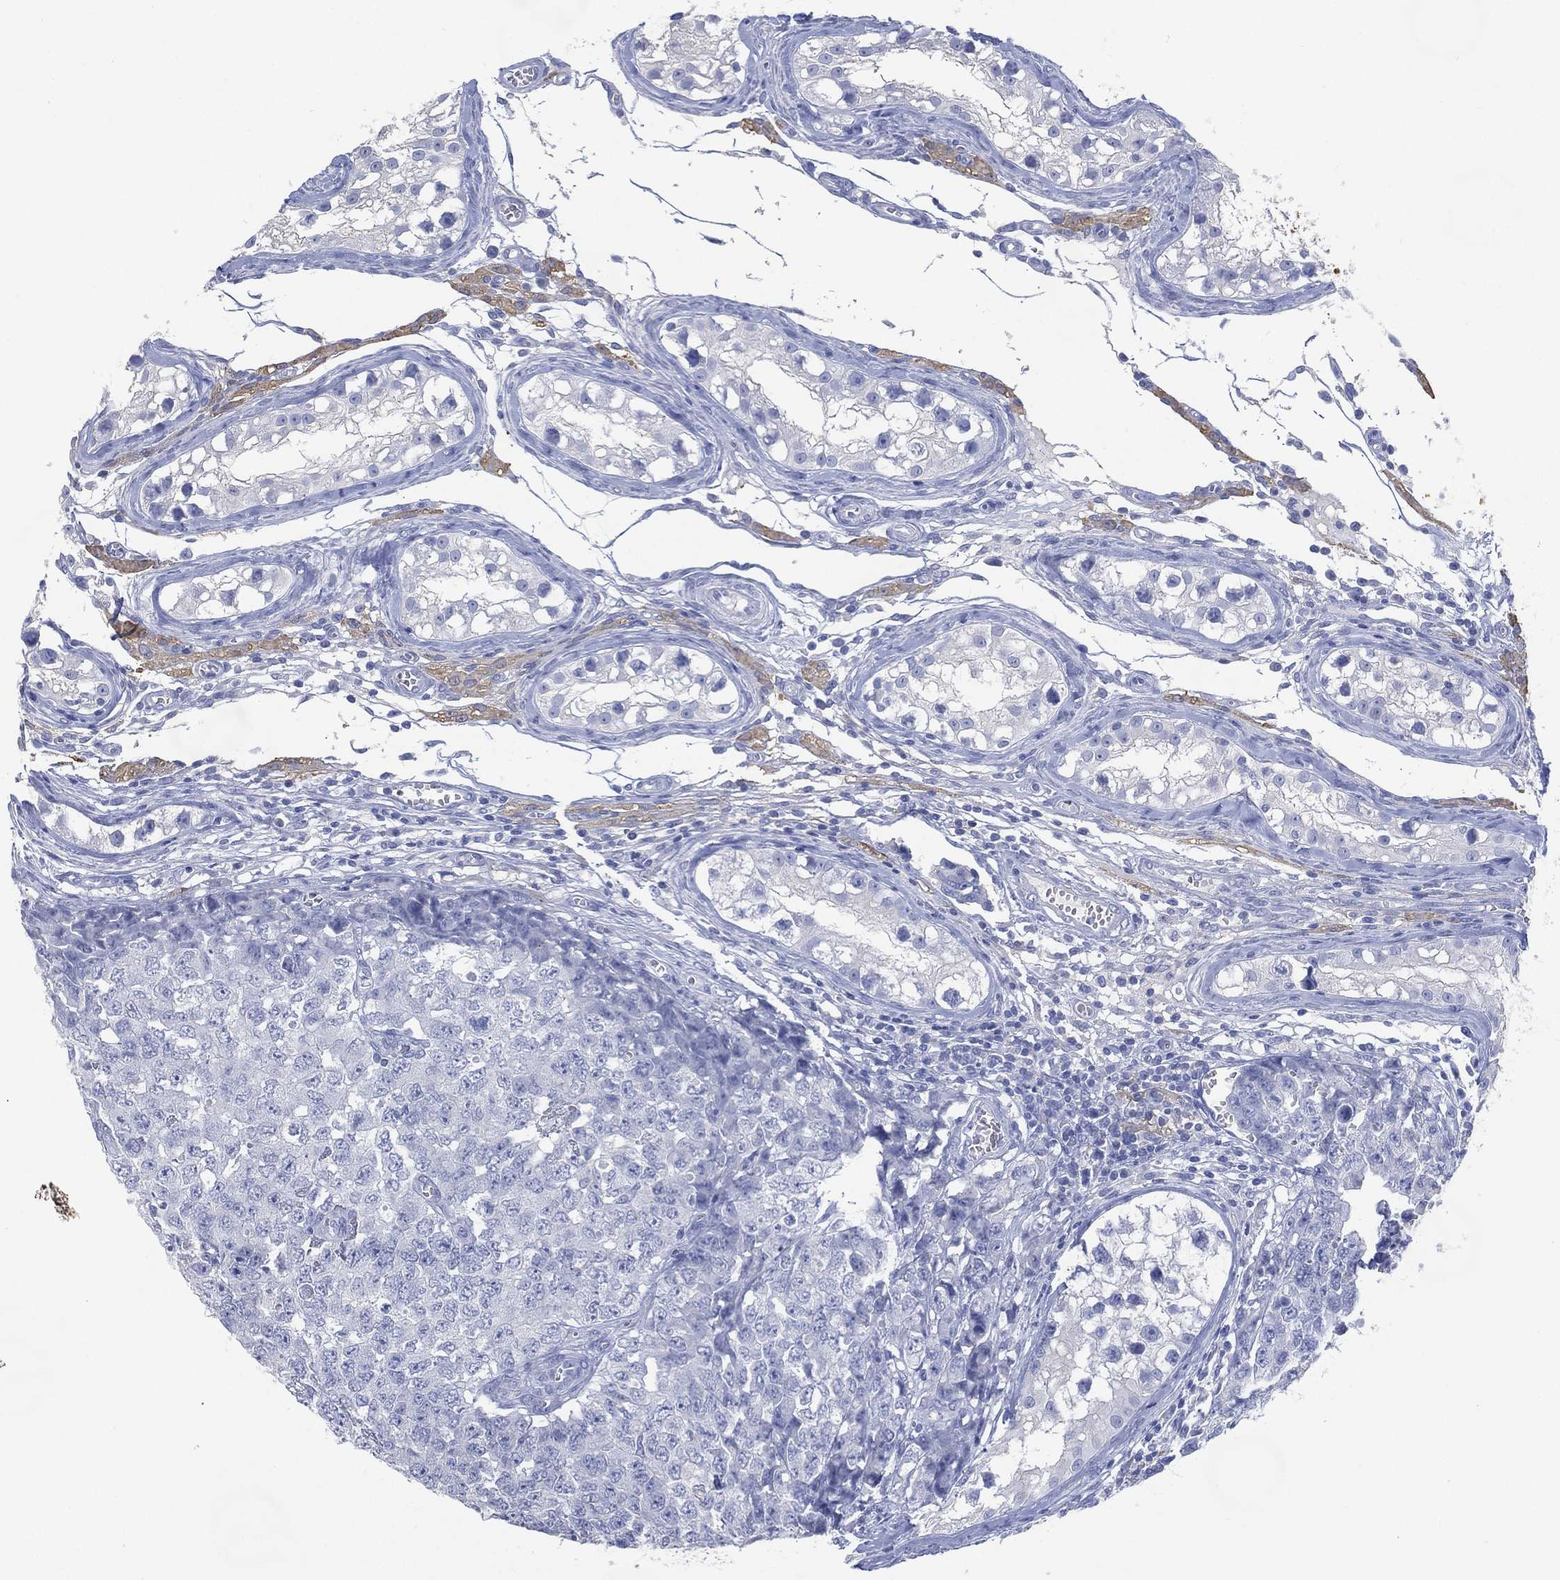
{"staining": {"intensity": "negative", "quantity": "none", "location": "none"}, "tissue": "testis cancer", "cell_type": "Tumor cells", "image_type": "cancer", "snomed": [{"axis": "morphology", "description": "Carcinoma, Embryonal, NOS"}, {"axis": "topography", "description": "Testis"}], "caption": "Testis embryonal carcinoma was stained to show a protein in brown. There is no significant positivity in tumor cells. Nuclei are stained in blue.", "gene": "FMO1", "patient": {"sex": "male", "age": 23}}